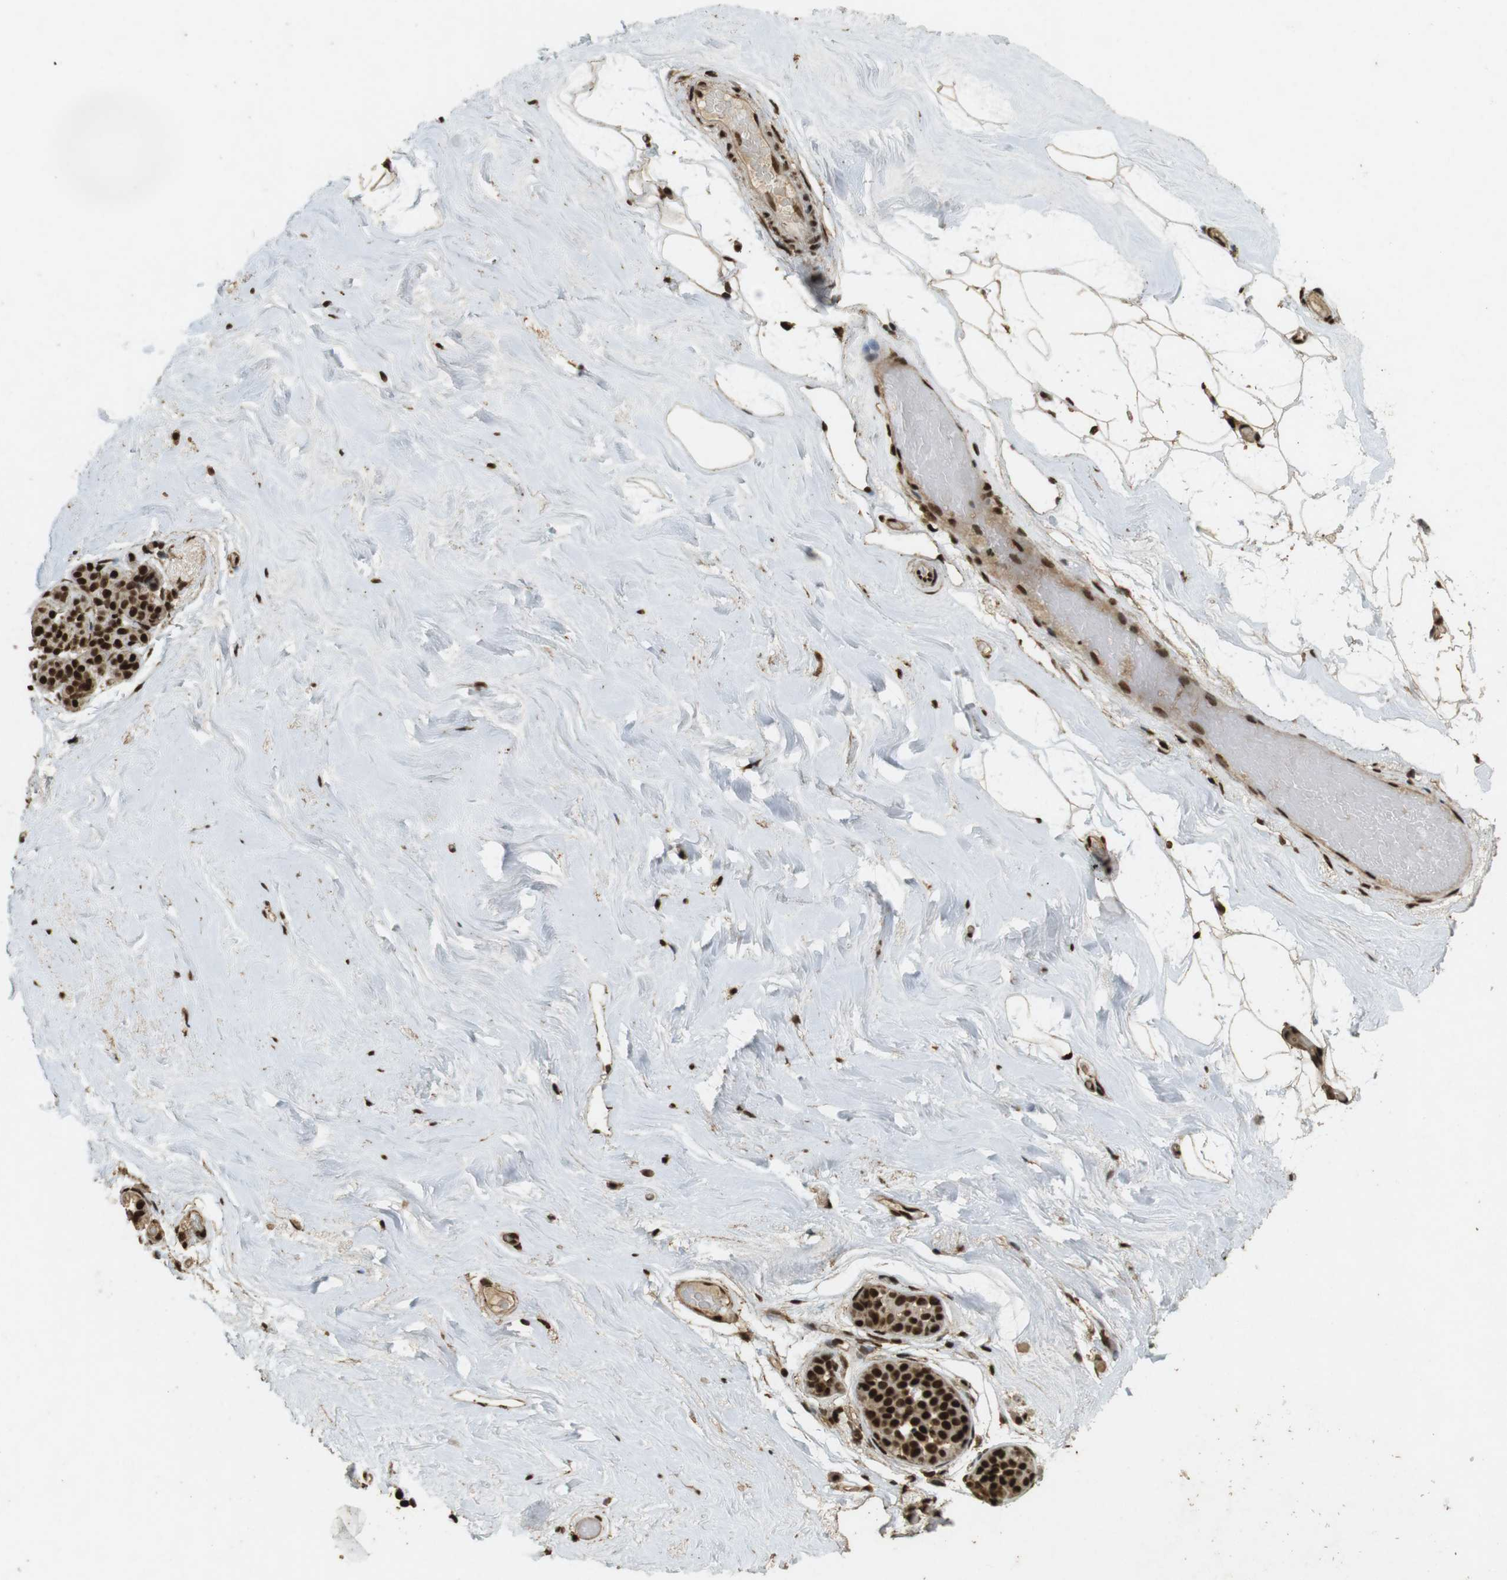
{"staining": {"intensity": "strong", "quantity": ">75%", "location": "nuclear"}, "tissue": "breast", "cell_type": "Adipocytes", "image_type": "normal", "snomed": [{"axis": "morphology", "description": "Normal tissue, NOS"}, {"axis": "topography", "description": "Breast"}], "caption": "Brown immunohistochemical staining in benign human breast reveals strong nuclear staining in approximately >75% of adipocytes. (DAB IHC, brown staining for protein, blue staining for nuclei).", "gene": "GATA4", "patient": {"sex": "female", "age": 75}}